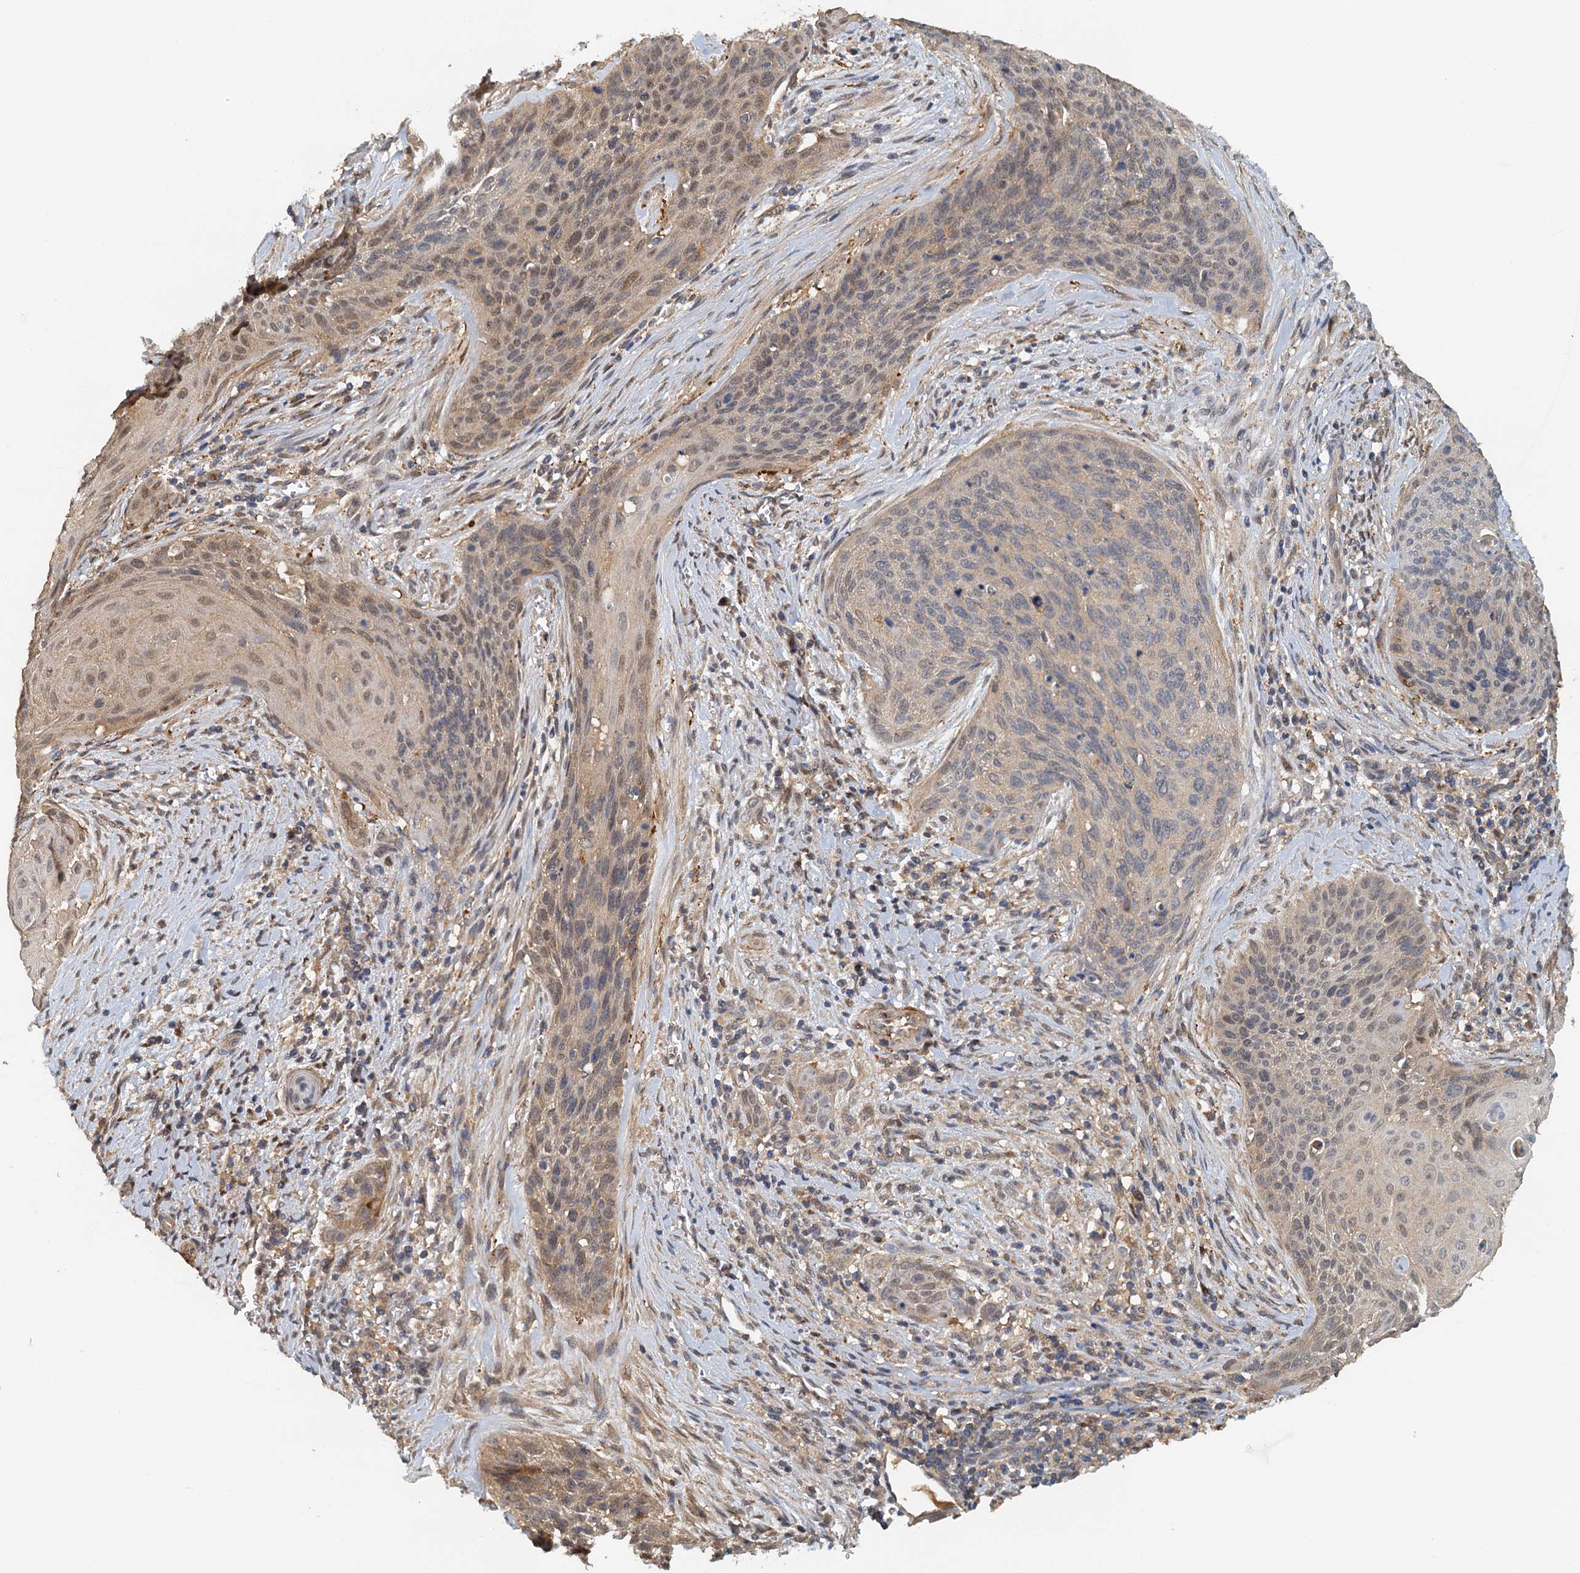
{"staining": {"intensity": "weak", "quantity": "25%-75%", "location": "cytoplasmic/membranous,nuclear"}, "tissue": "cervical cancer", "cell_type": "Tumor cells", "image_type": "cancer", "snomed": [{"axis": "morphology", "description": "Squamous cell carcinoma, NOS"}, {"axis": "topography", "description": "Cervix"}], "caption": "Human cervical squamous cell carcinoma stained with a protein marker demonstrates weak staining in tumor cells.", "gene": "UBL7", "patient": {"sex": "female", "age": 55}}